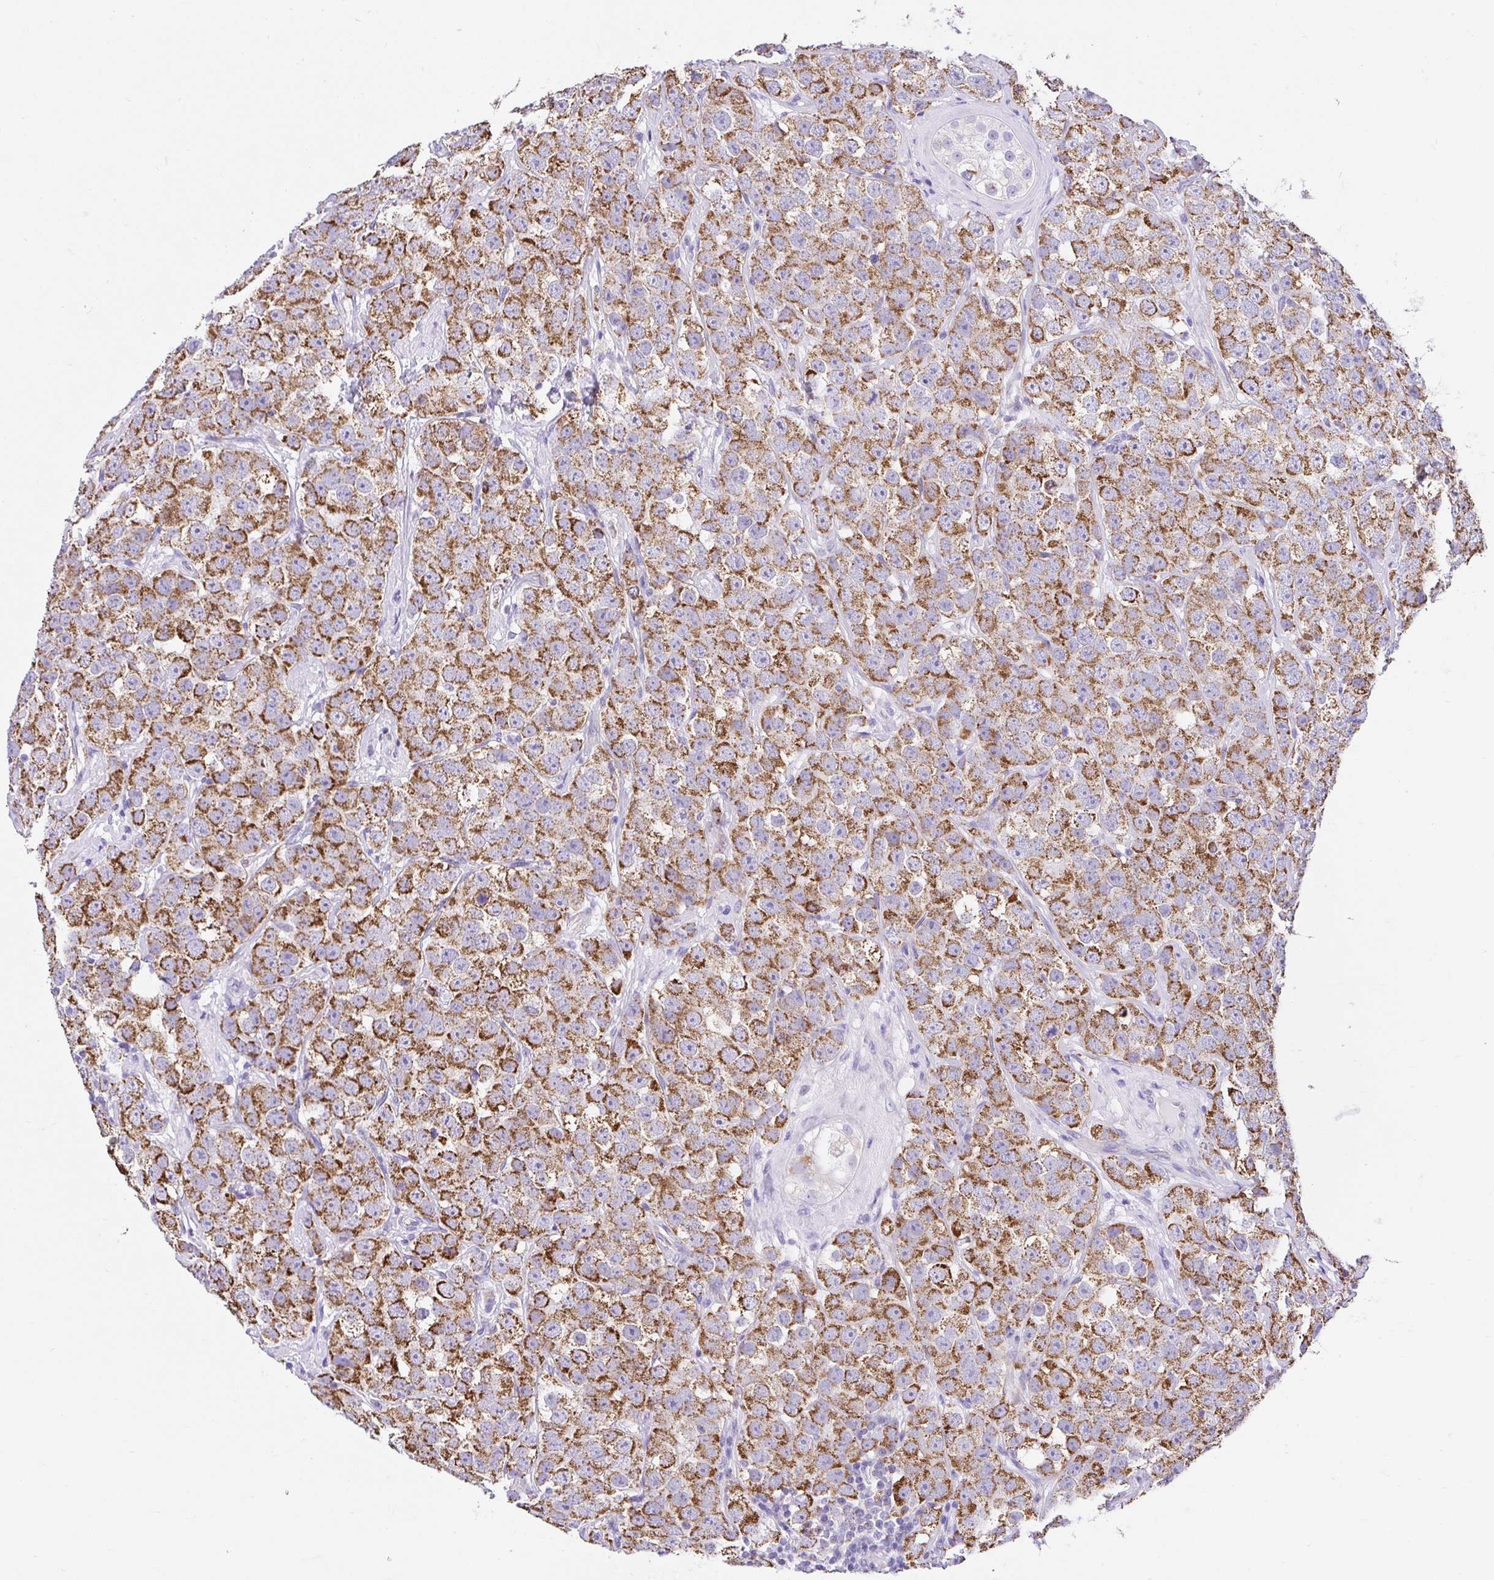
{"staining": {"intensity": "strong", "quantity": ">75%", "location": "cytoplasmic/membranous"}, "tissue": "testis cancer", "cell_type": "Tumor cells", "image_type": "cancer", "snomed": [{"axis": "morphology", "description": "Seminoma, NOS"}, {"axis": "topography", "description": "Testis"}], "caption": "IHC (DAB (3,3'-diaminobenzidine)) staining of testis cancer (seminoma) exhibits strong cytoplasmic/membranous protein positivity in approximately >75% of tumor cells.", "gene": "SLC13A1", "patient": {"sex": "male", "age": 28}}